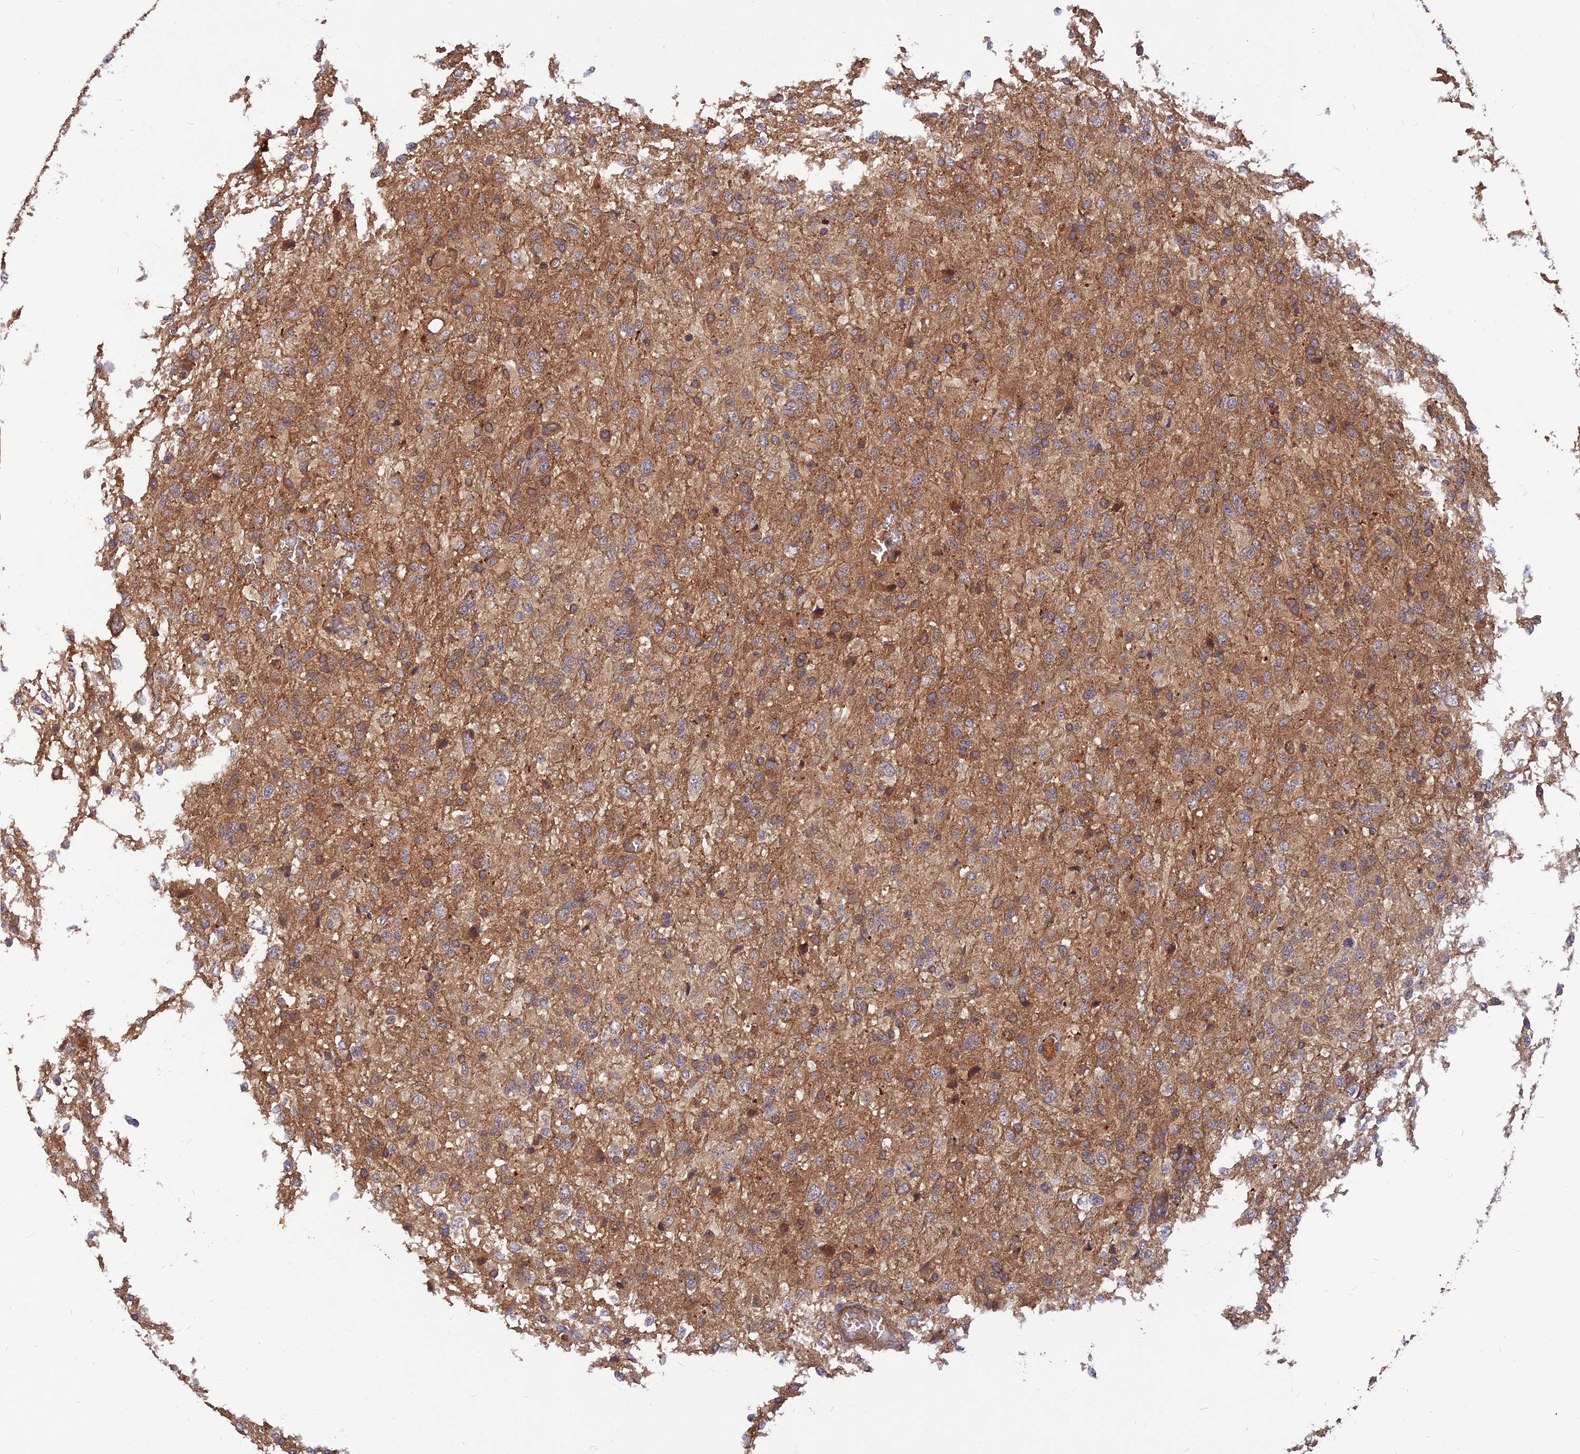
{"staining": {"intensity": "moderate", "quantity": ">75%", "location": "cytoplasmic/membranous"}, "tissue": "glioma", "cell_type": "Tumor cells", "image_type": "cancer", "snomed": [{"axis": "morphology", "description": "Glioma, malignant, High grade"}, {"axis": "topography", "description": "Brain"}], "caption": "DAB (3,3'-diaminobenzidine) immunohistochemical staining of glioma displays moderate cytoplasmic/membranous protein staining in approximately >75% of tumor cells. (brown staining indicates protein expression, while blue staining denotes nuclei).", "gene": "RELCH", "patient": {"sex": "female", "age": 74}}